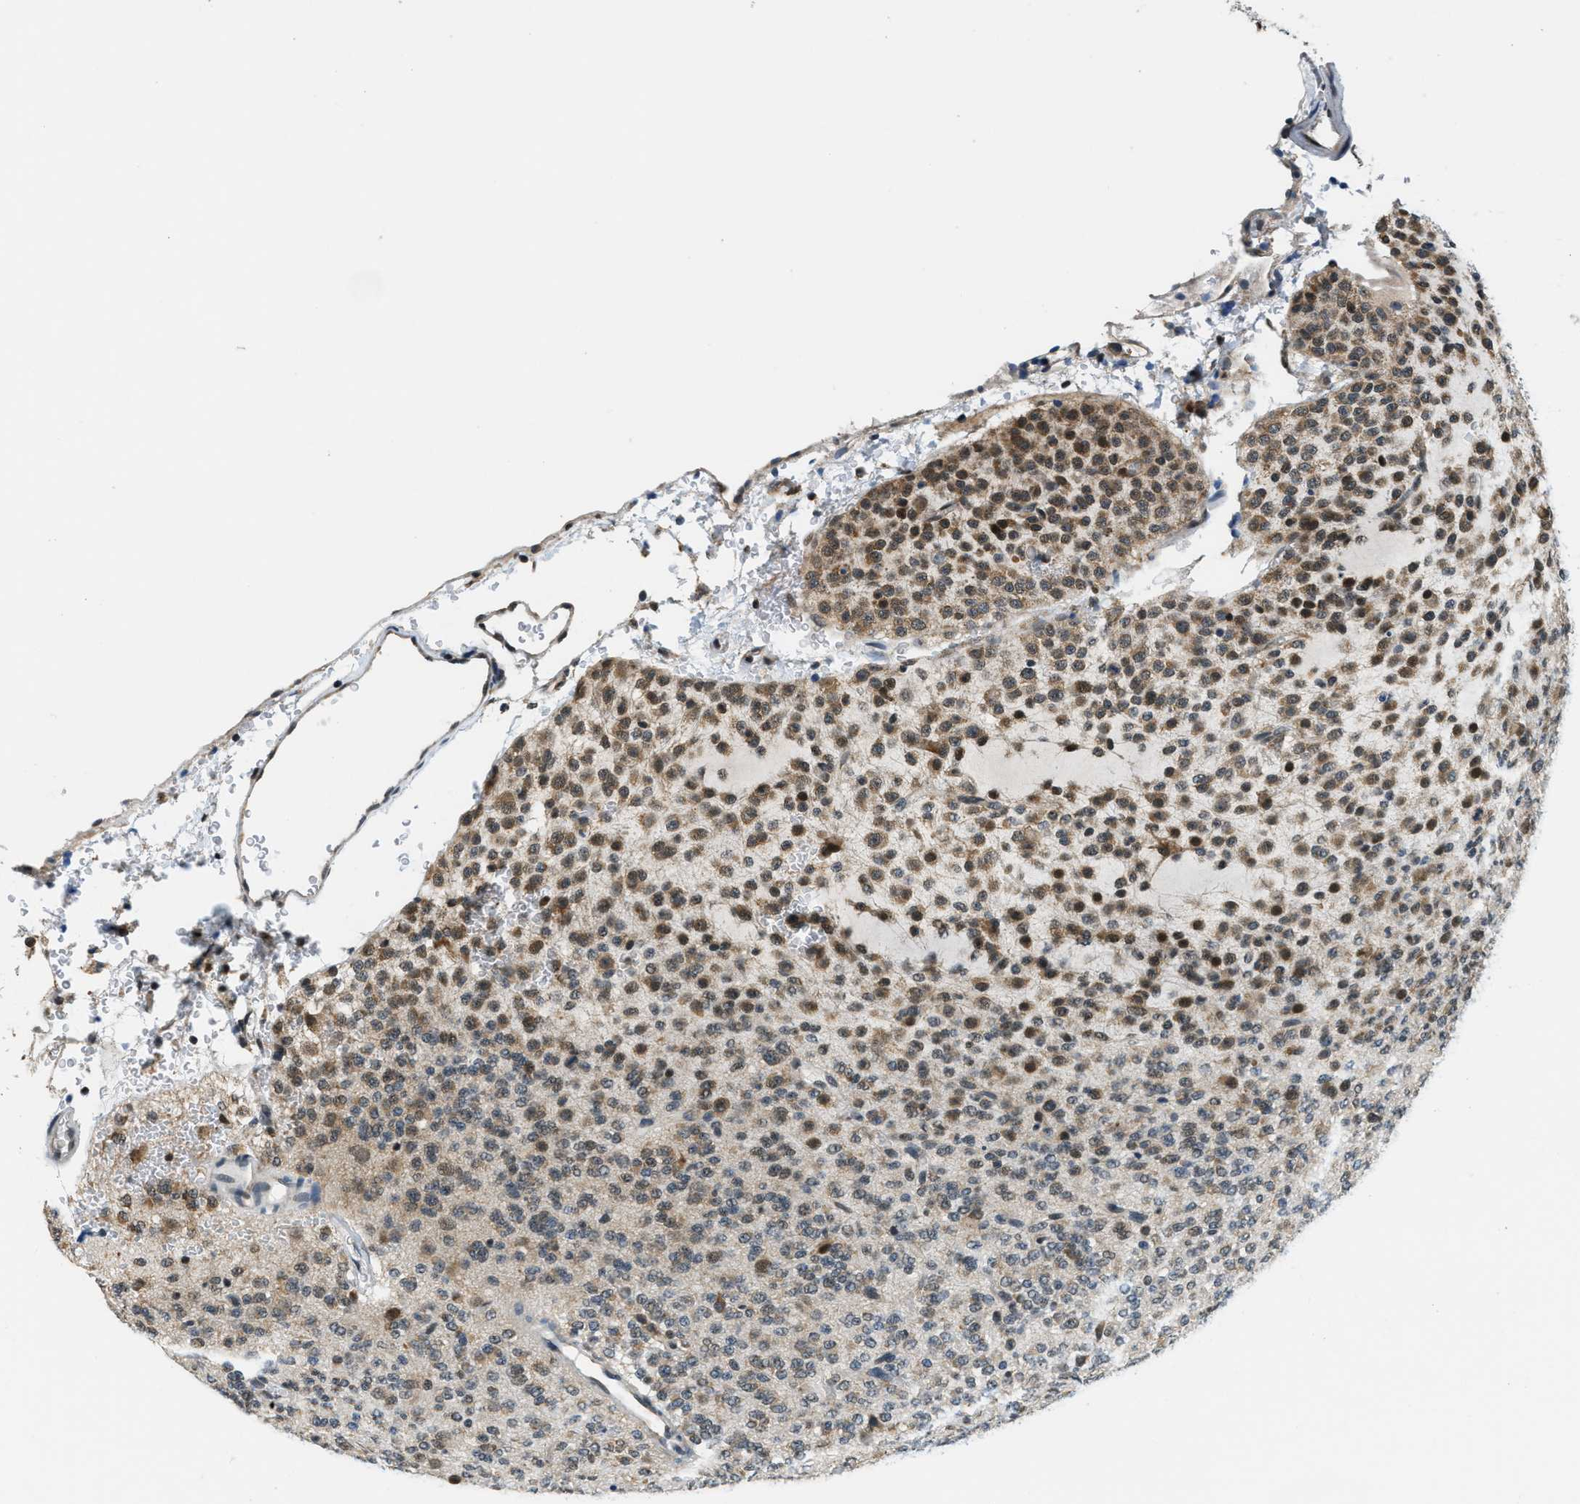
{"staining": {"intensity": "moderate", "quantity": "25%-75%", "location": "cytoplasmic/membranous,nuclear"}, "tissue": "glioma", "cell_type": "Tumor cells", "image_type": "cancer", "snomed": [{"axis": "morphology", "description": "Glioma, malignant, Low grade"}, {"axis": "topography", "description": "Brain"}], "caption": "This is a histology image of immunohistochemistry (IHC) staining of glioma, which shows moderate staining in the cytoplasmic/membranous and nuclear of tumor cells.", "gene": "RAB11FIP1", "patient": {"sex": "male", "age": 38}}